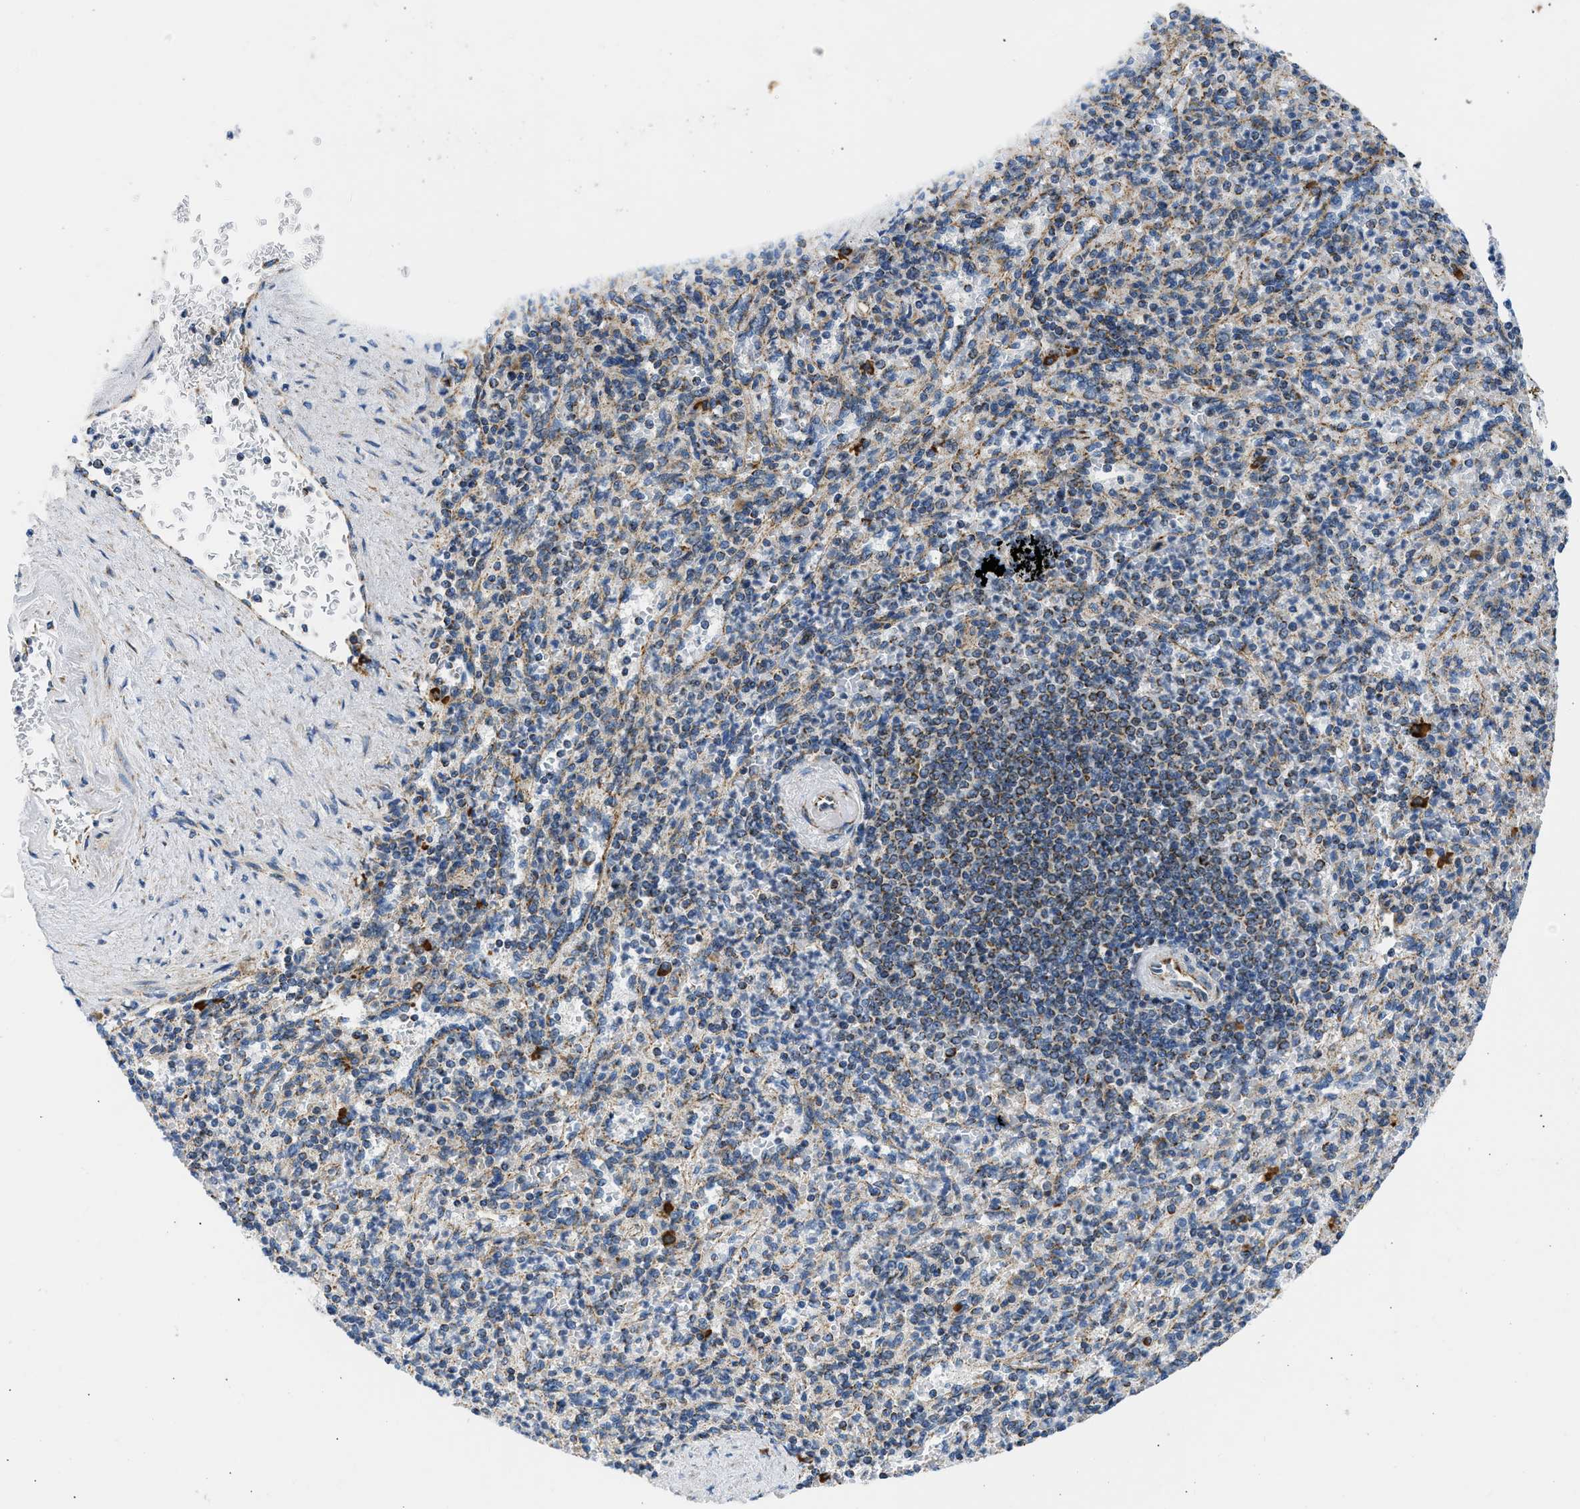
{"staining": {"intensity": "moderate", "quantity": "25%-75%", "location": "cytoplasmic/membranous"}, "tissue": "spleen", "cell_type": "Cells in red pulp", "image_type": "normal", "snomed": [{"axis": "morphology", "description": "Normal tissue, NOS"}, {"axis": "topography", "description": "Spleen"}], "caption": "Human spleen stained for a protein (brown) demonstrates moderate cytoplasmic/membranous positive expression in approximately 25%-75% of cells in red pulp.", "gene": "CAMKK2", "patient": {"sex": "female", "age": 74}}